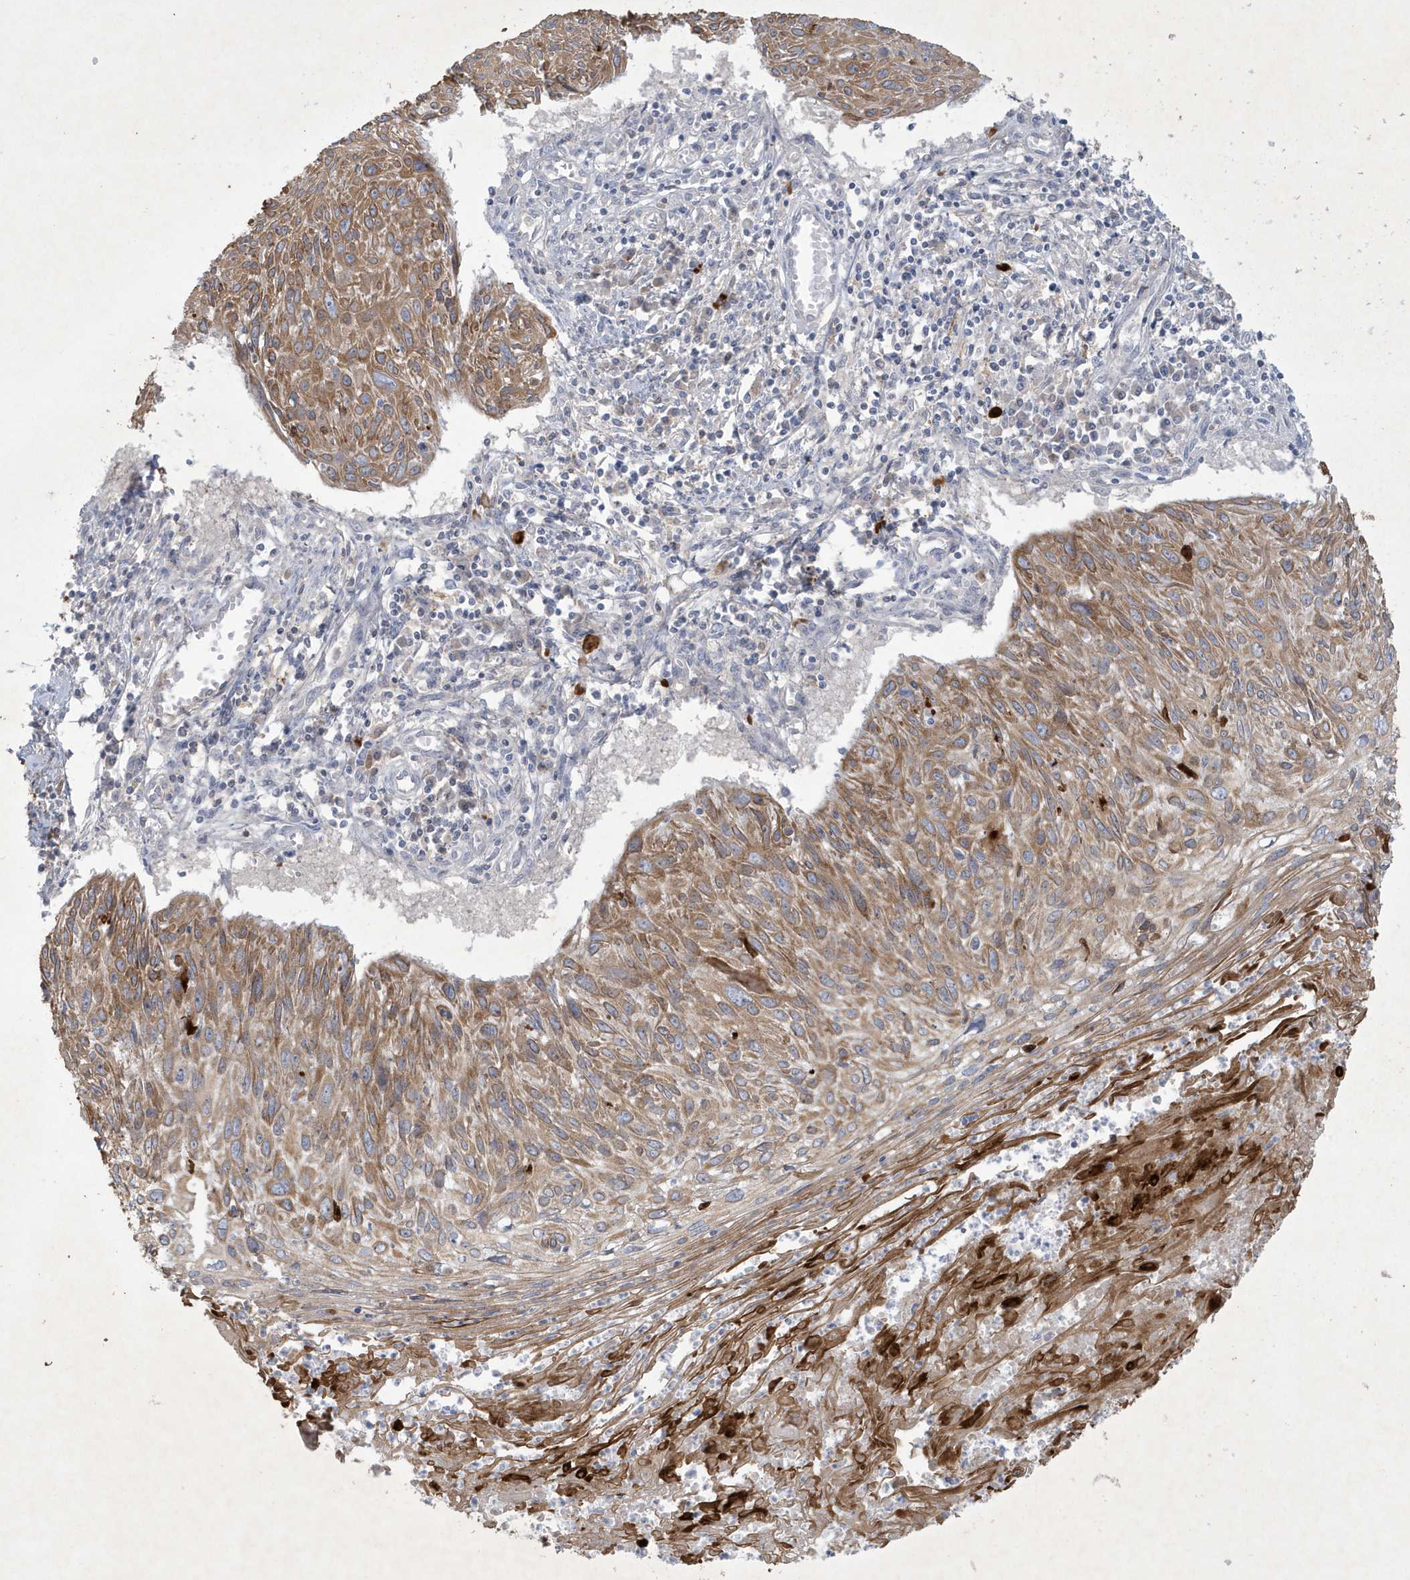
{"staining": {"intensity": "moderate", "quantity": ">75%", "location": "cytoplasmic/membranous"}, "tissue": "cervical cancer", "cell_type": "Tumor cells", "image_type": "cancer", "snomed": [{"axis": "morphology", "description": "Squamous cell carcinoma, NOS"}, {"axis": "topography", "description": "Cervix"}], "caption": "Cervical cancer (squamous cell carcinoma) tissue reveals moderate cytoplasmic/membranous positivity in approximately >75% of tumor cells", "gene": "CCDC24", "patient": {"sex": "female", "age": 51}}